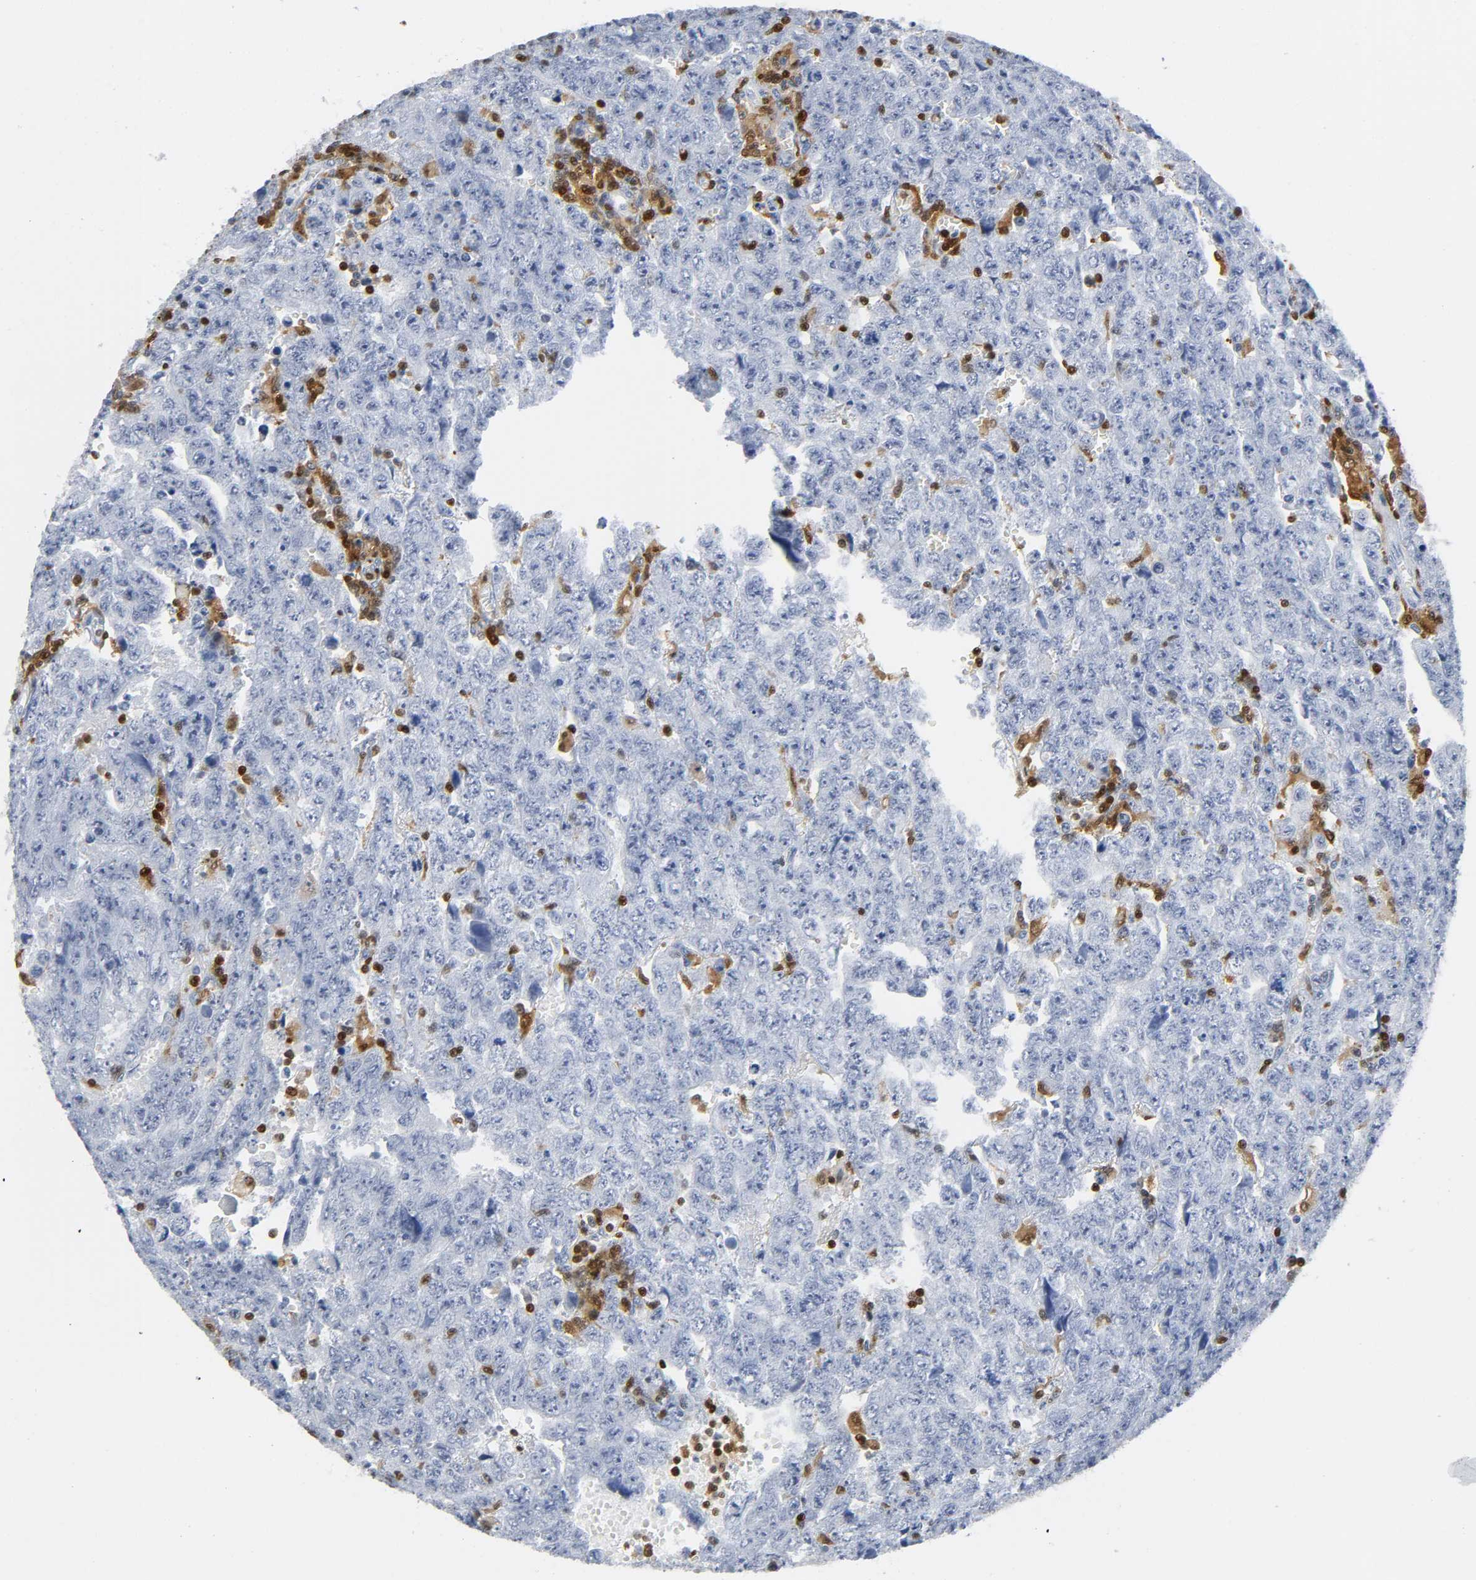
{"staining": {"intensity": "negative", "quantity": "none", "location": "none"}, "tissue": "testis cancer", "cell_type": "Tumor cells", "image_type": "cancer", "snomed": [{"axis": "morphology", "description": "Carcinoma, Embryonal, NOS"}, {"axis": "topography", "description": "Testis"}], "caption": "Testis embryonal carcinoma was stained to show a protein in brown. There is no significant expression in tumor cells.", "gene": "DOK2", "patient": {"sex": "male", "age": 28}}